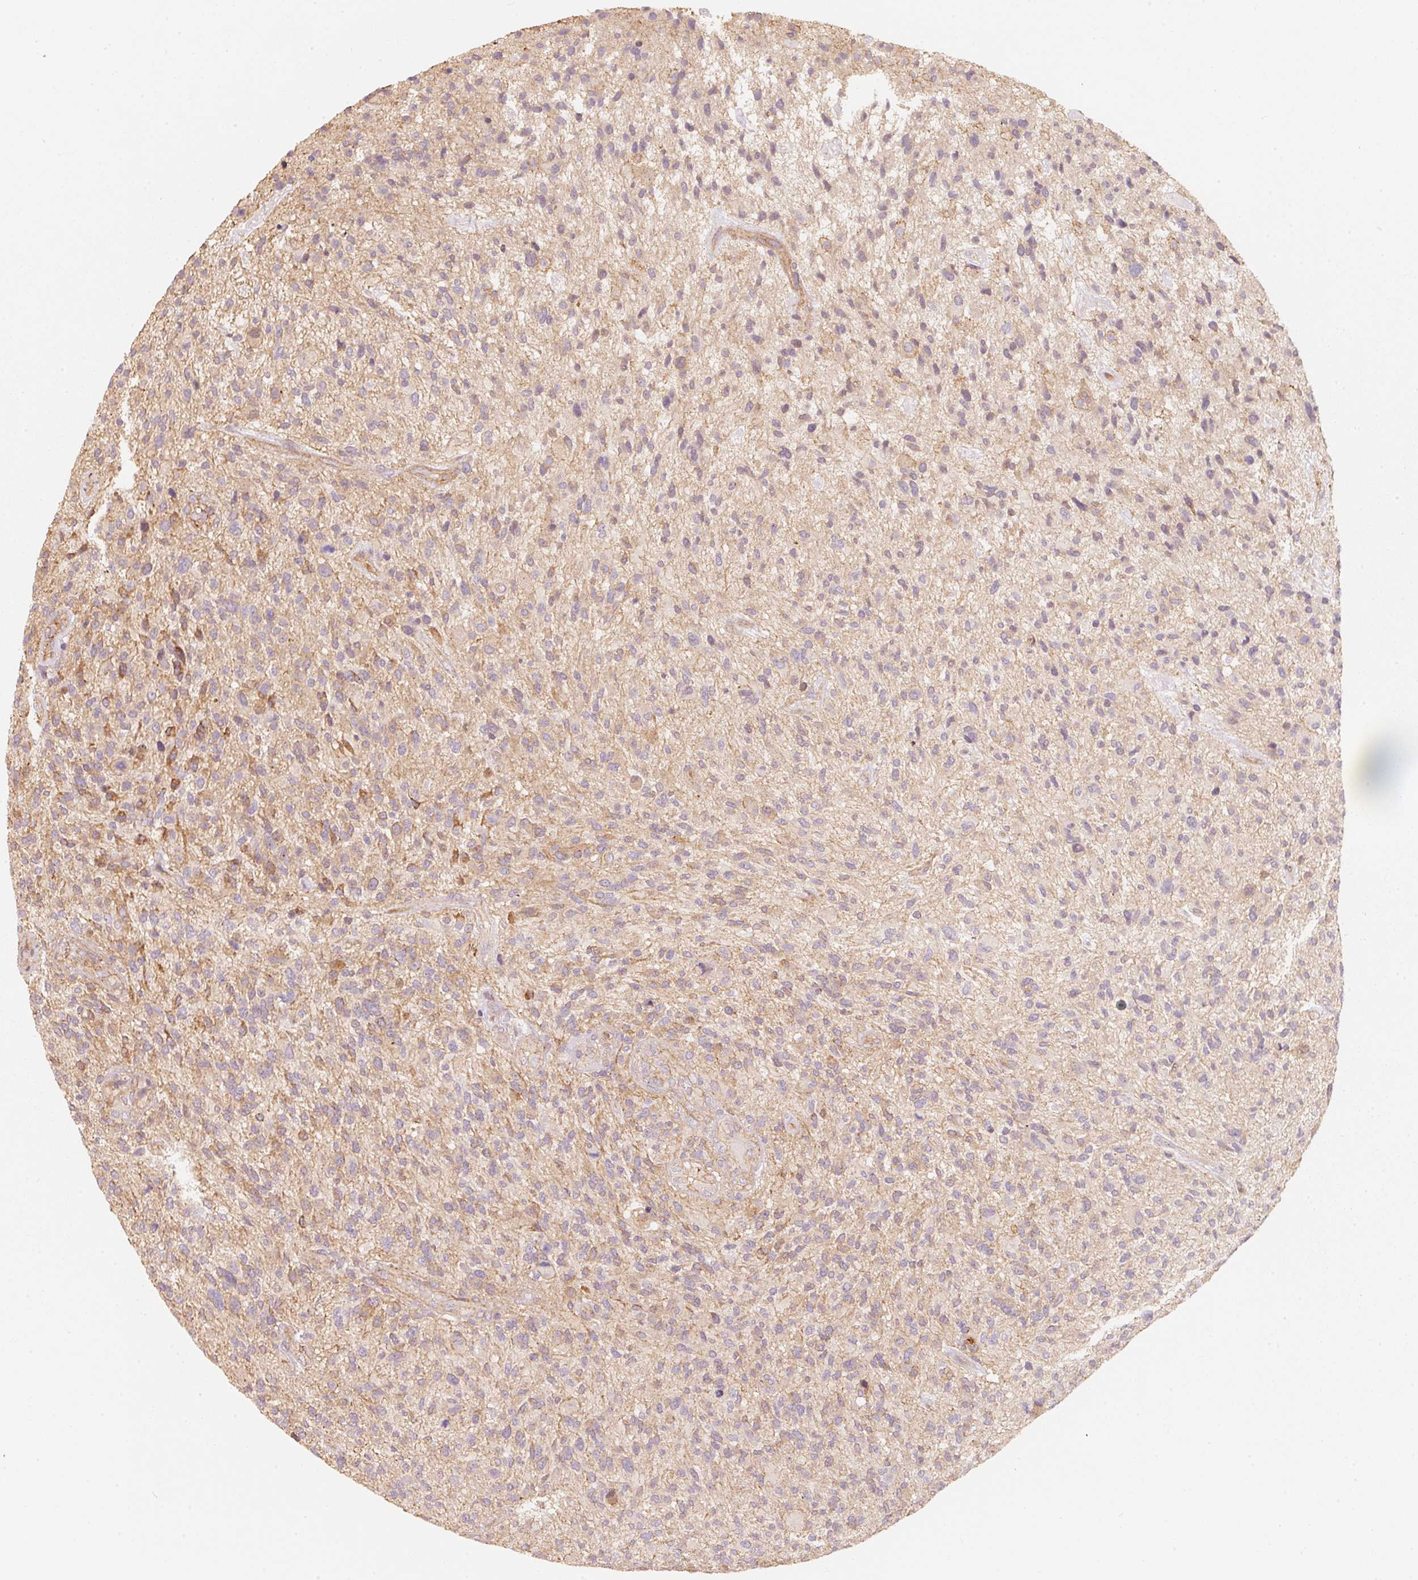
{"staining": {"intensity": "negative", "quantity": "none", "location": "none"}, "tissue": "glioma", "cell_type": "Tumor cells", "image_type": "cancer", "snomed": [{"axis": "morphology", "description": "Glioma, malignant, High grade"}, {"axis": "topography", "description": "Brain"}], "caption": "The immunohistochemistry (IHC) micrograph has no significant staining in tumor cells of malignant glioma (high-grade) tissue. Nuclei are stained in blue.", "gene": "CEP95", "patient": {"sex": "male", "age": 47}}